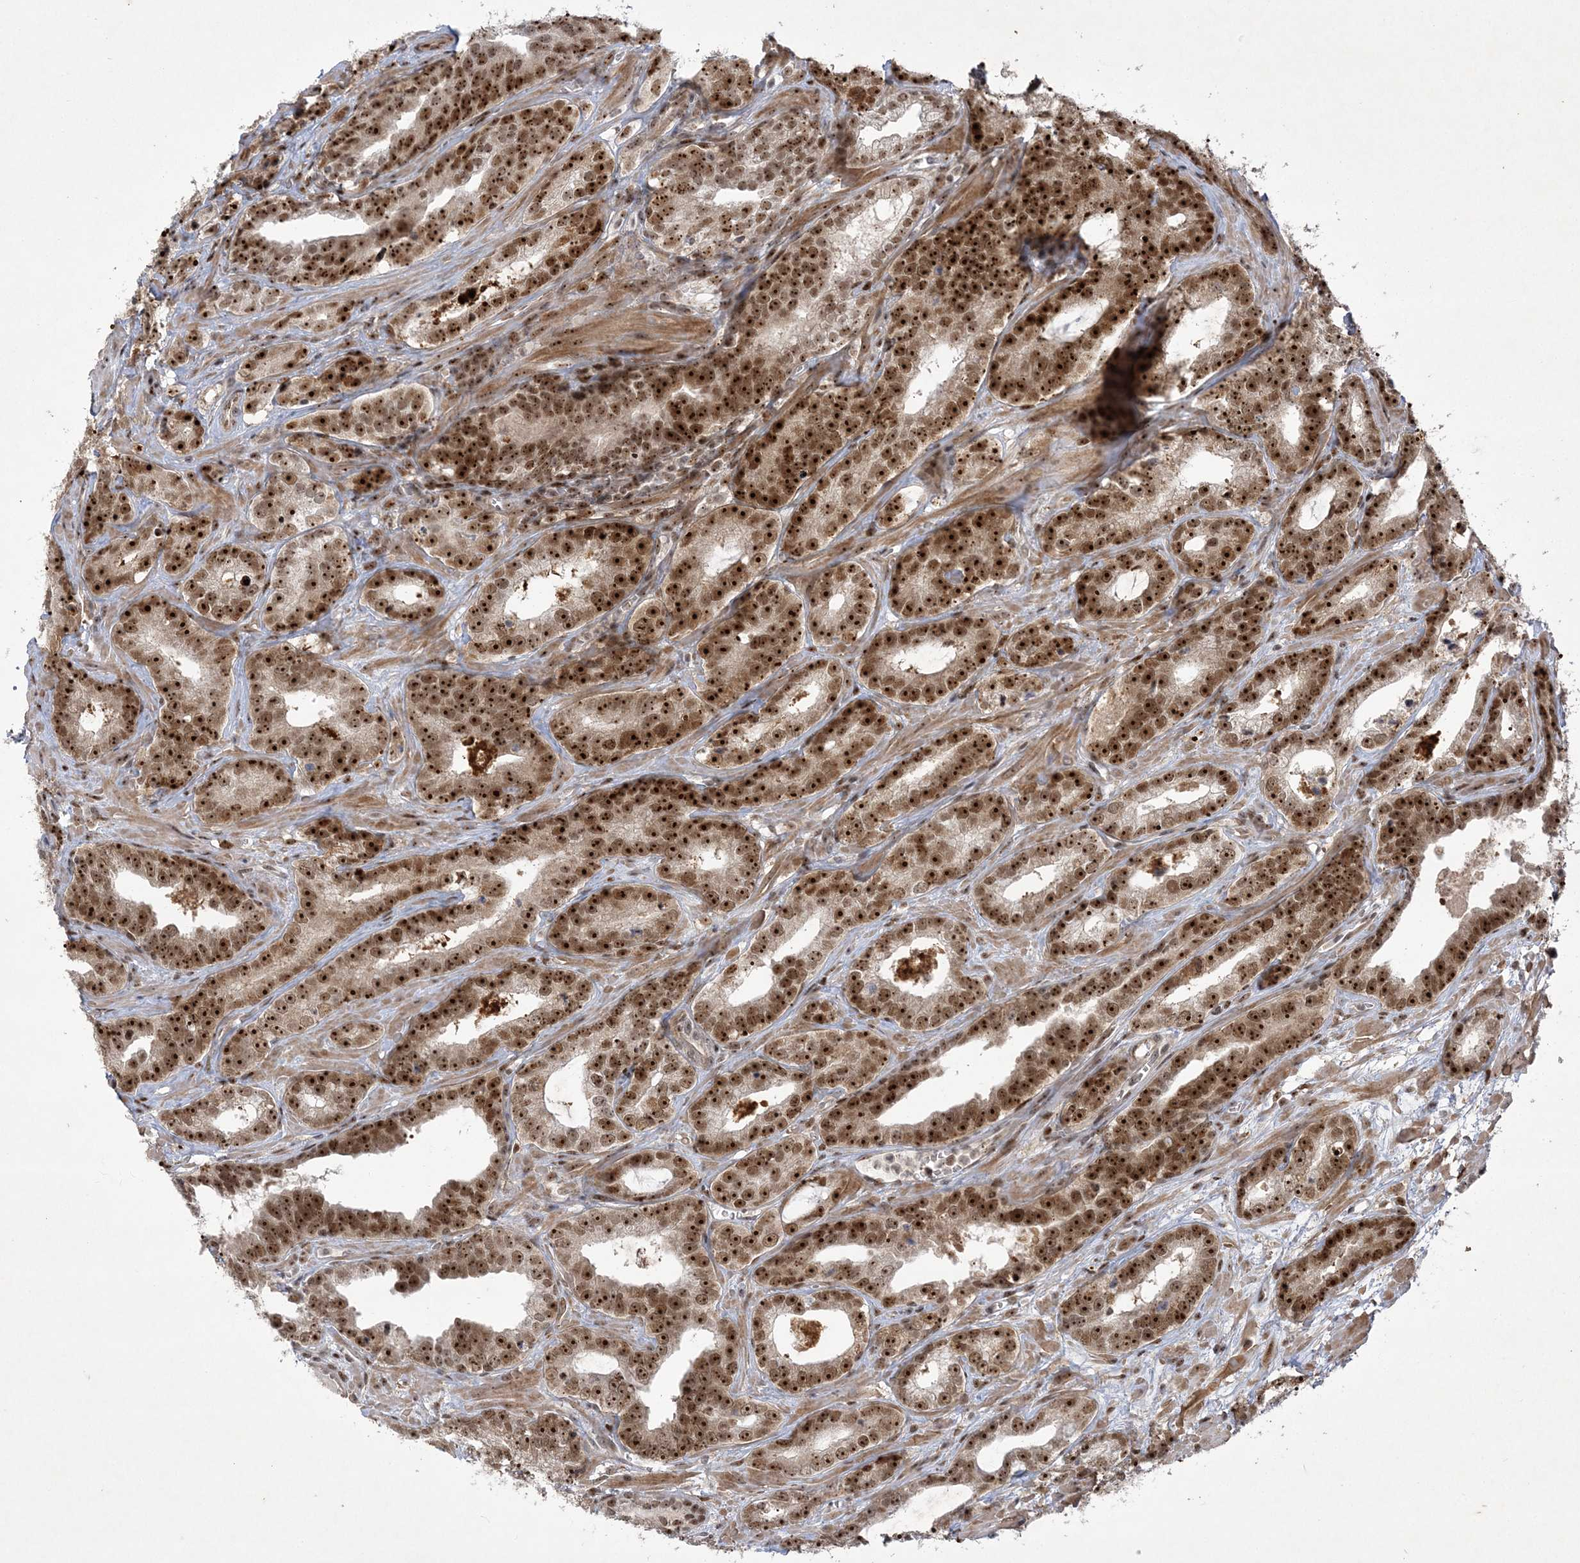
{"staining": {"intensity": "strong", "quantity": ">75%", "location": "nuclear"}, "tissue": "prostate cancer", "cell_type": "Tumor cells", "image_type": "cancer", "snomed": [{"axis": "morphology", "description": "Adenocarcinoma, High grade"}, {"axis": "topography", "description": "Prostate"}], "caption": "Adenocarcinoma (high-grade) (prostate) tissue reveals strong nuclear staining in approximately >75% of tumor cells, visualized by immunohistochemistry.", "gene": "NPM3", "patient": {"sex": "male", "age": 62}}